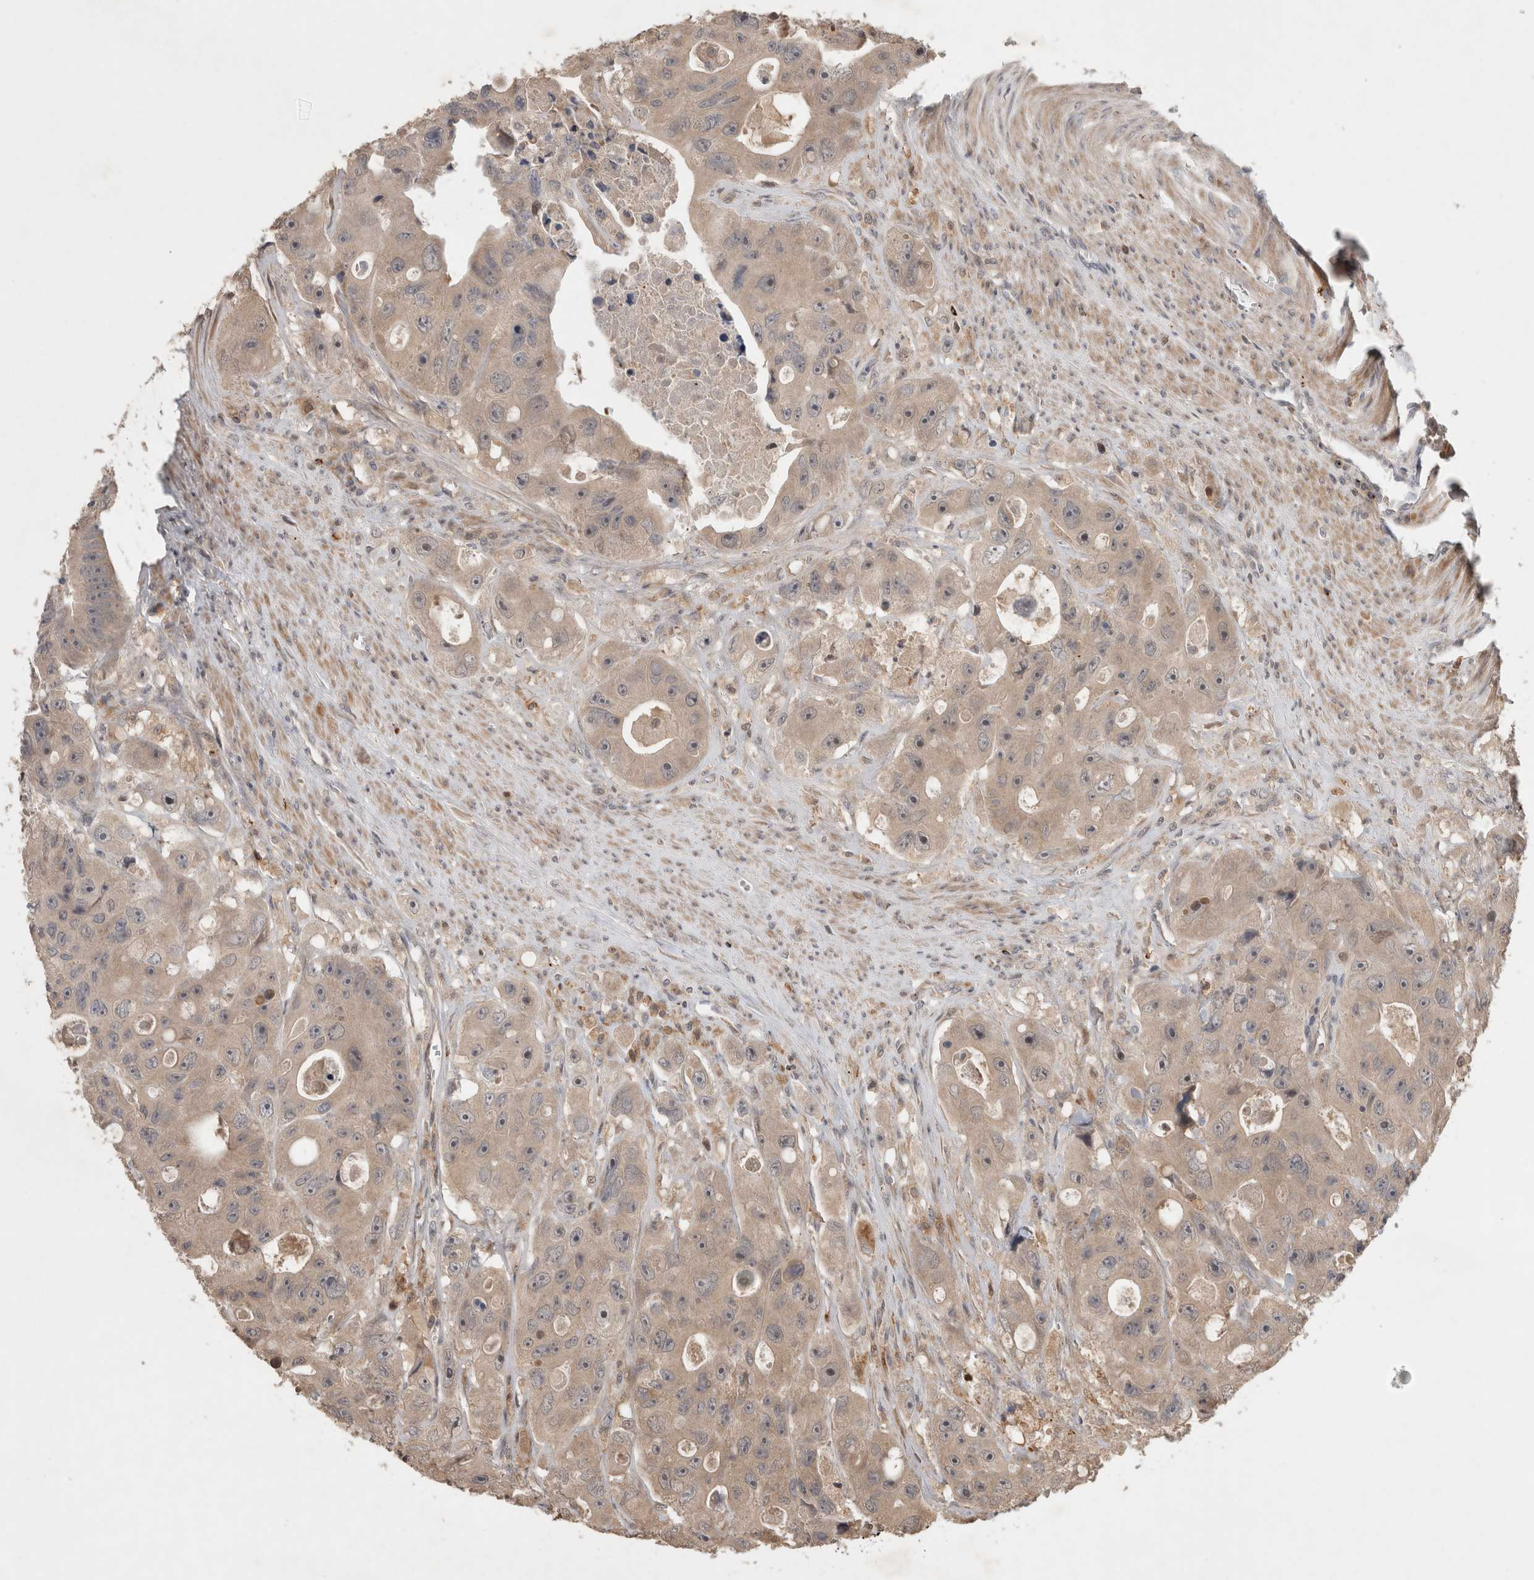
{"staining": {"intensity": "weak", "quantity": ">75%", "location": "cytoplasmic/membranous"}, "tissue": "colorectal cancer", "cell_type": "Tumor cells", "image_type": "cancer", "snomed": [{"axis": "morphology", "description": "Adenocarcinoma, NOS"}, {"axis": "topography", "description": "Colon"}], "caption": "Immunohistochemical staining of colorectal cancer (adenocarcinoma) shows low levels of weak cytoplasmic/membranous positivity in approximately >75% of tumor cells. The staining is performed using DAB (3,3'-diaminobenzidine) brown chromogen to label protein expression. The nuclei are counter-stained blue using hematoxylin.", "gene": "SERAC1", "patient": {"sex": "female", "age": 46}}